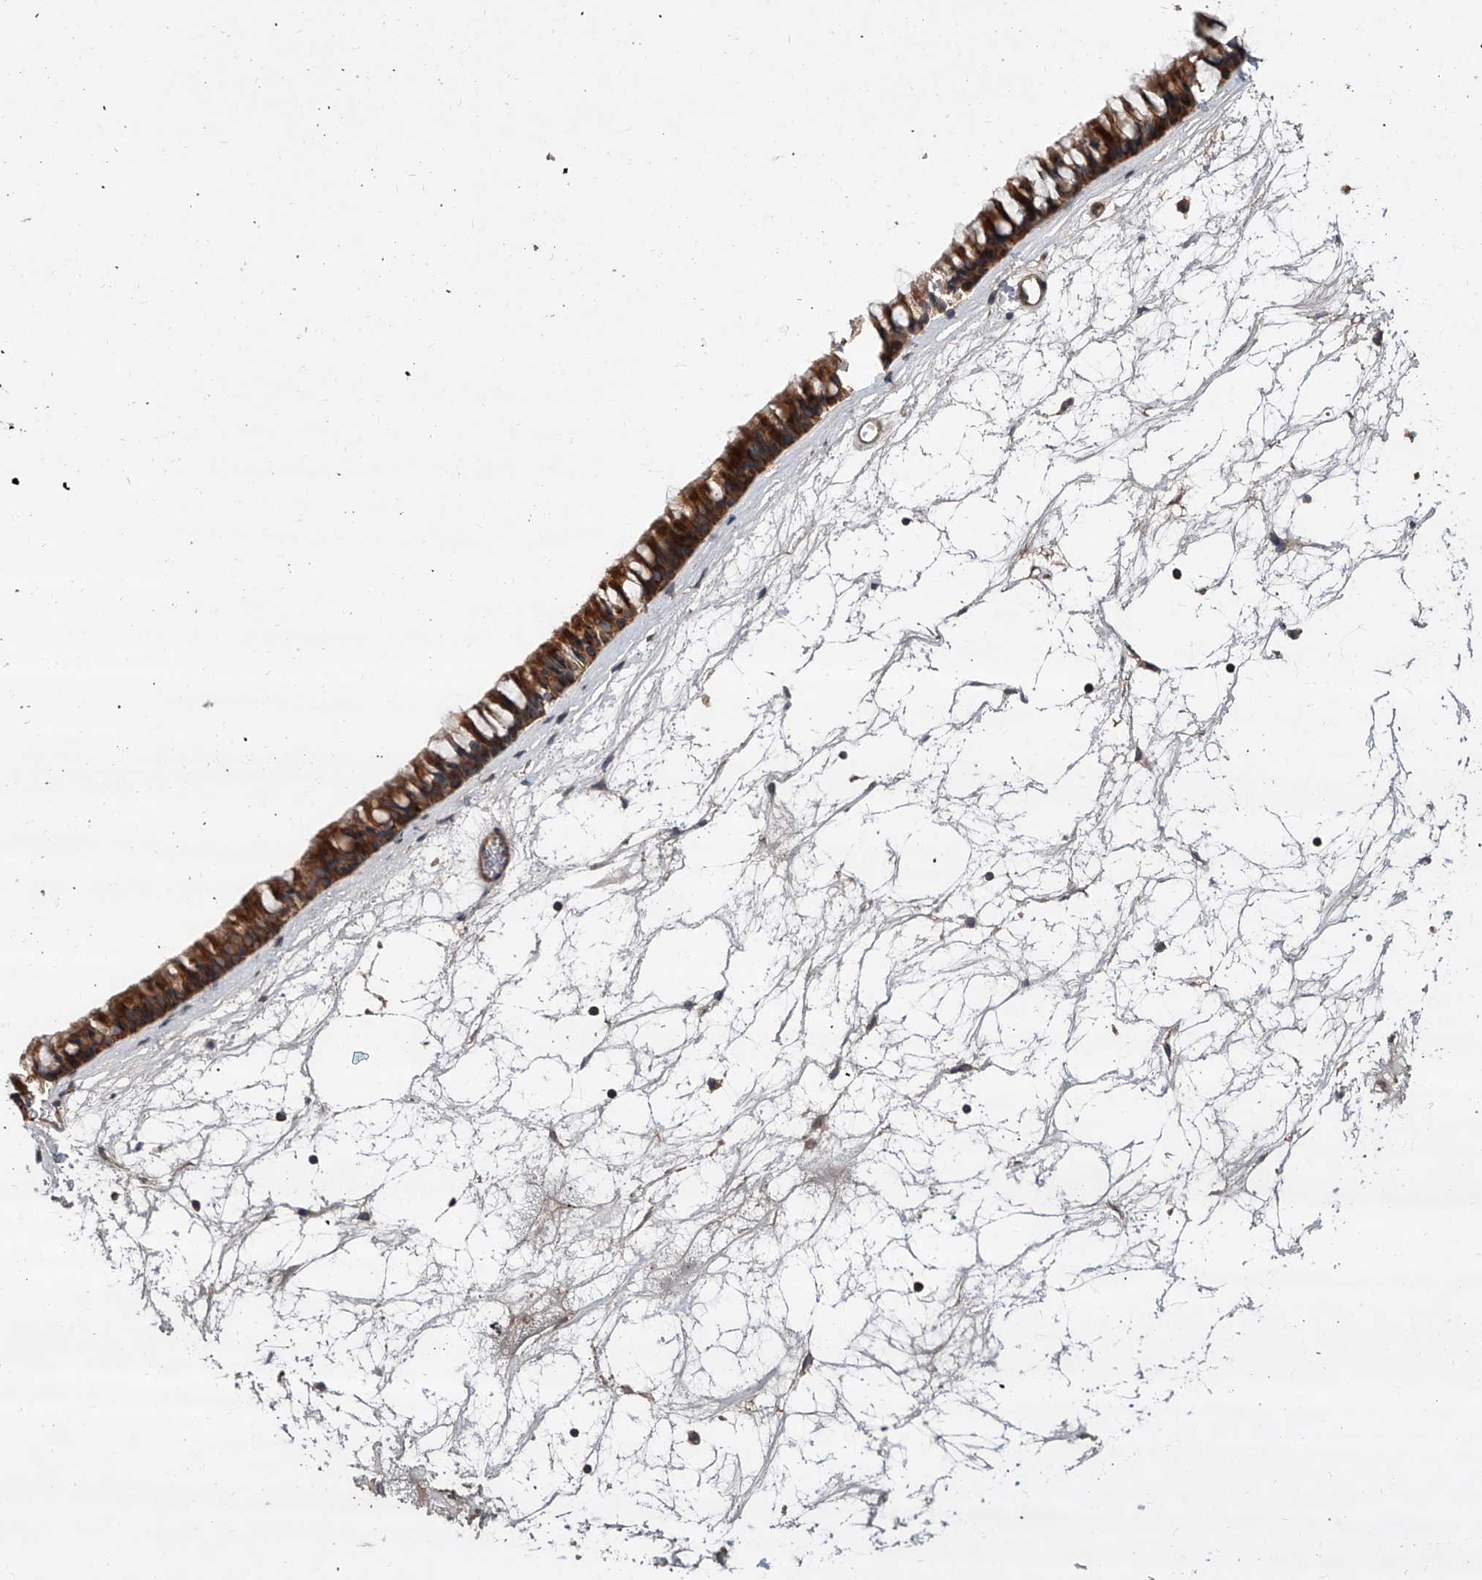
{"staining": {"intensity": "strong", "quantity": ">75%", "location": "cytoplasmic/membranous"}, "tissue": "nasopharynx", "cell_type": "Respiratory epithelial cells", "image_type": "normal", "snomed": [{"axis": "morphology", "description": "Normal tissue, NOS"}, {"axis": "topography", "description": "Nasopharynx"}], "caption": "Protein staining shows strong cytoplasmic/membranous expression in about >75% of respiratory epithelial cells in normal nasopharynx. The protein of interest is stained brown, and the nuclei are stained in blue (DAB (3,3'-diaminobenzidine) IHC with brightfield microscopy, high magnification).", "gene": "USP47", "patient": {"sex": "male", "age": 64}}